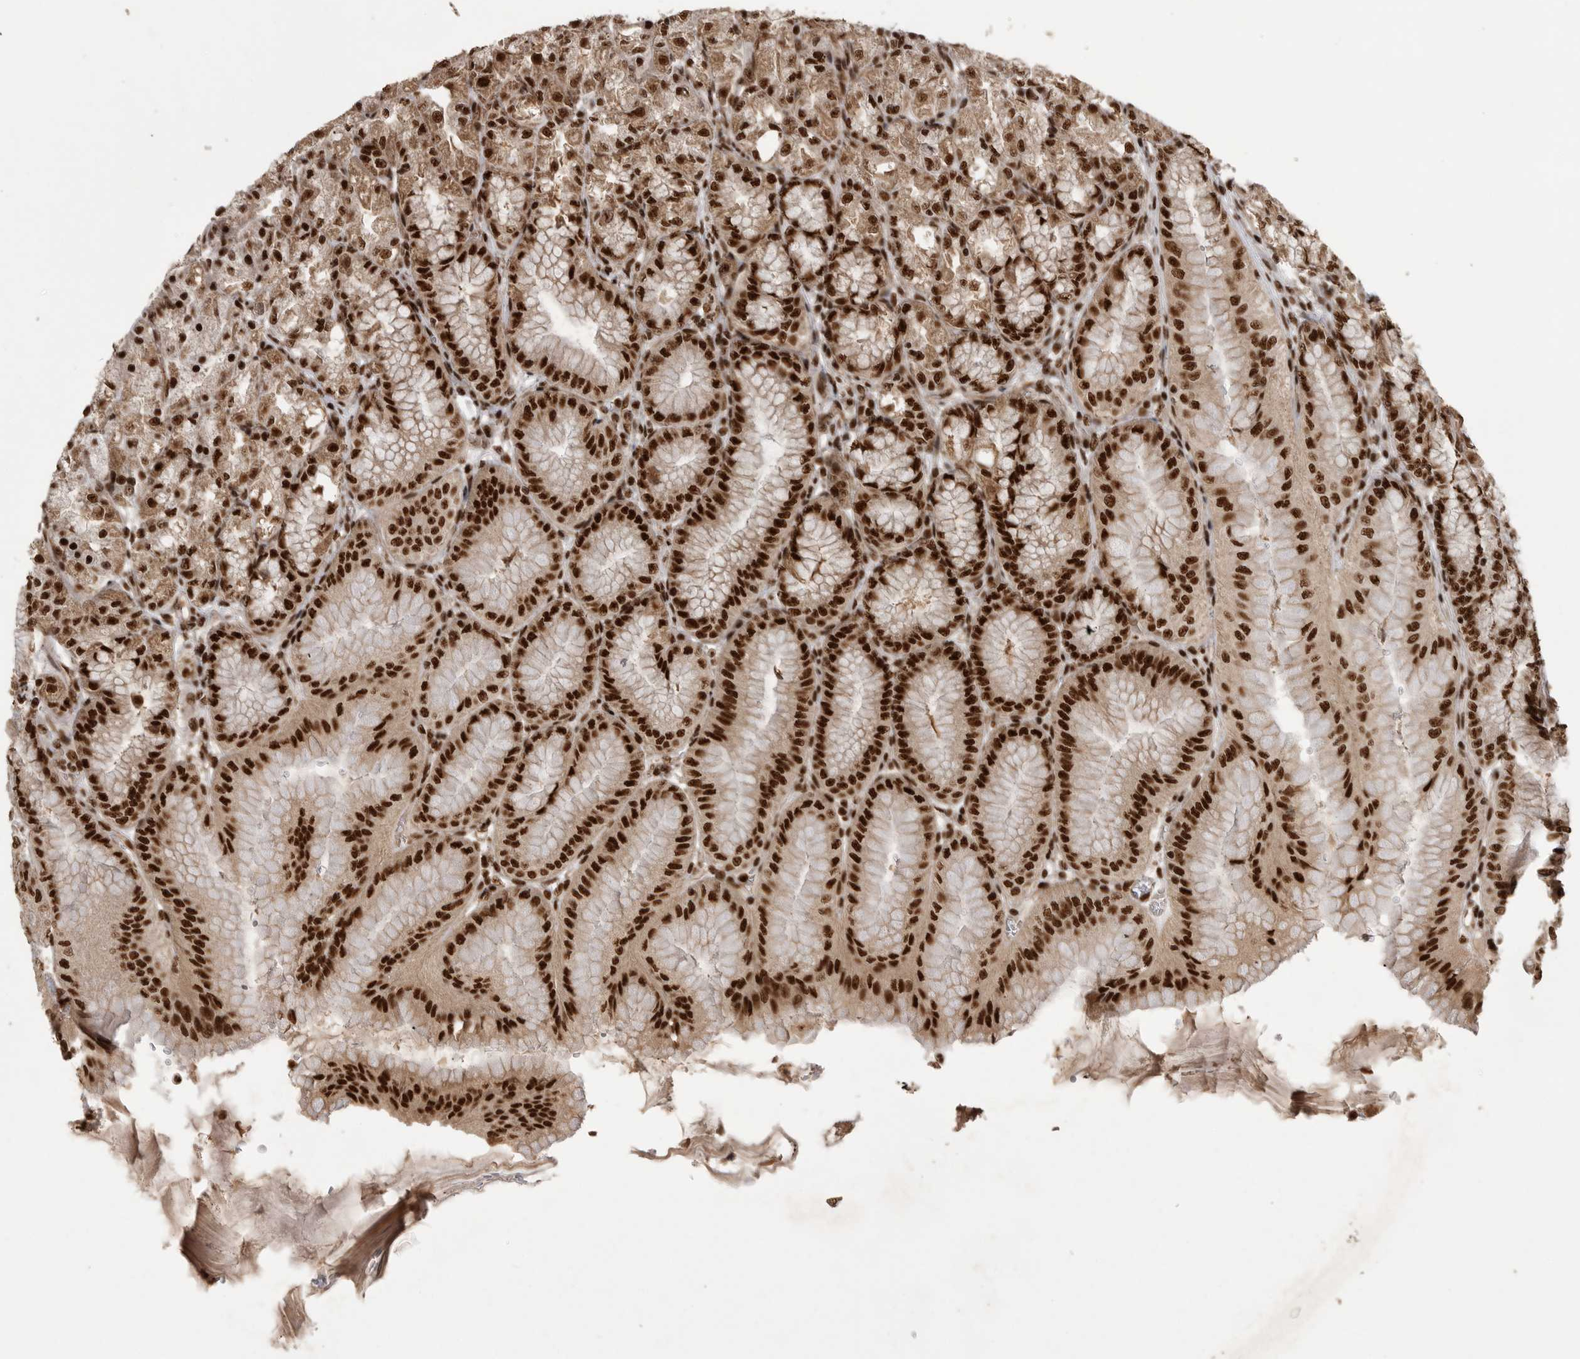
{"staining": {"intensity": "strong", "quantity": ">75%", "location": "nuclear"}, "tissue": "stomach", "cell_type": "Glandular cells", "image_type": "normal", "snomed": [{"axis": "morphology", "description": "Normal tissue, NOS"}, {"axis": "topography", "description": "Stomach, lower"}], "caption": "Protein staining by immunohistochemistry shows strong nuclear expression in about >75% of glandular cells in benign stomach. (DAB (3,3'-diaminobenzidine) = brown stain, brightfield microscopy at high magnification).", "gene": "PPP1R8", "patient": {"sex": "male", "age": 71}}